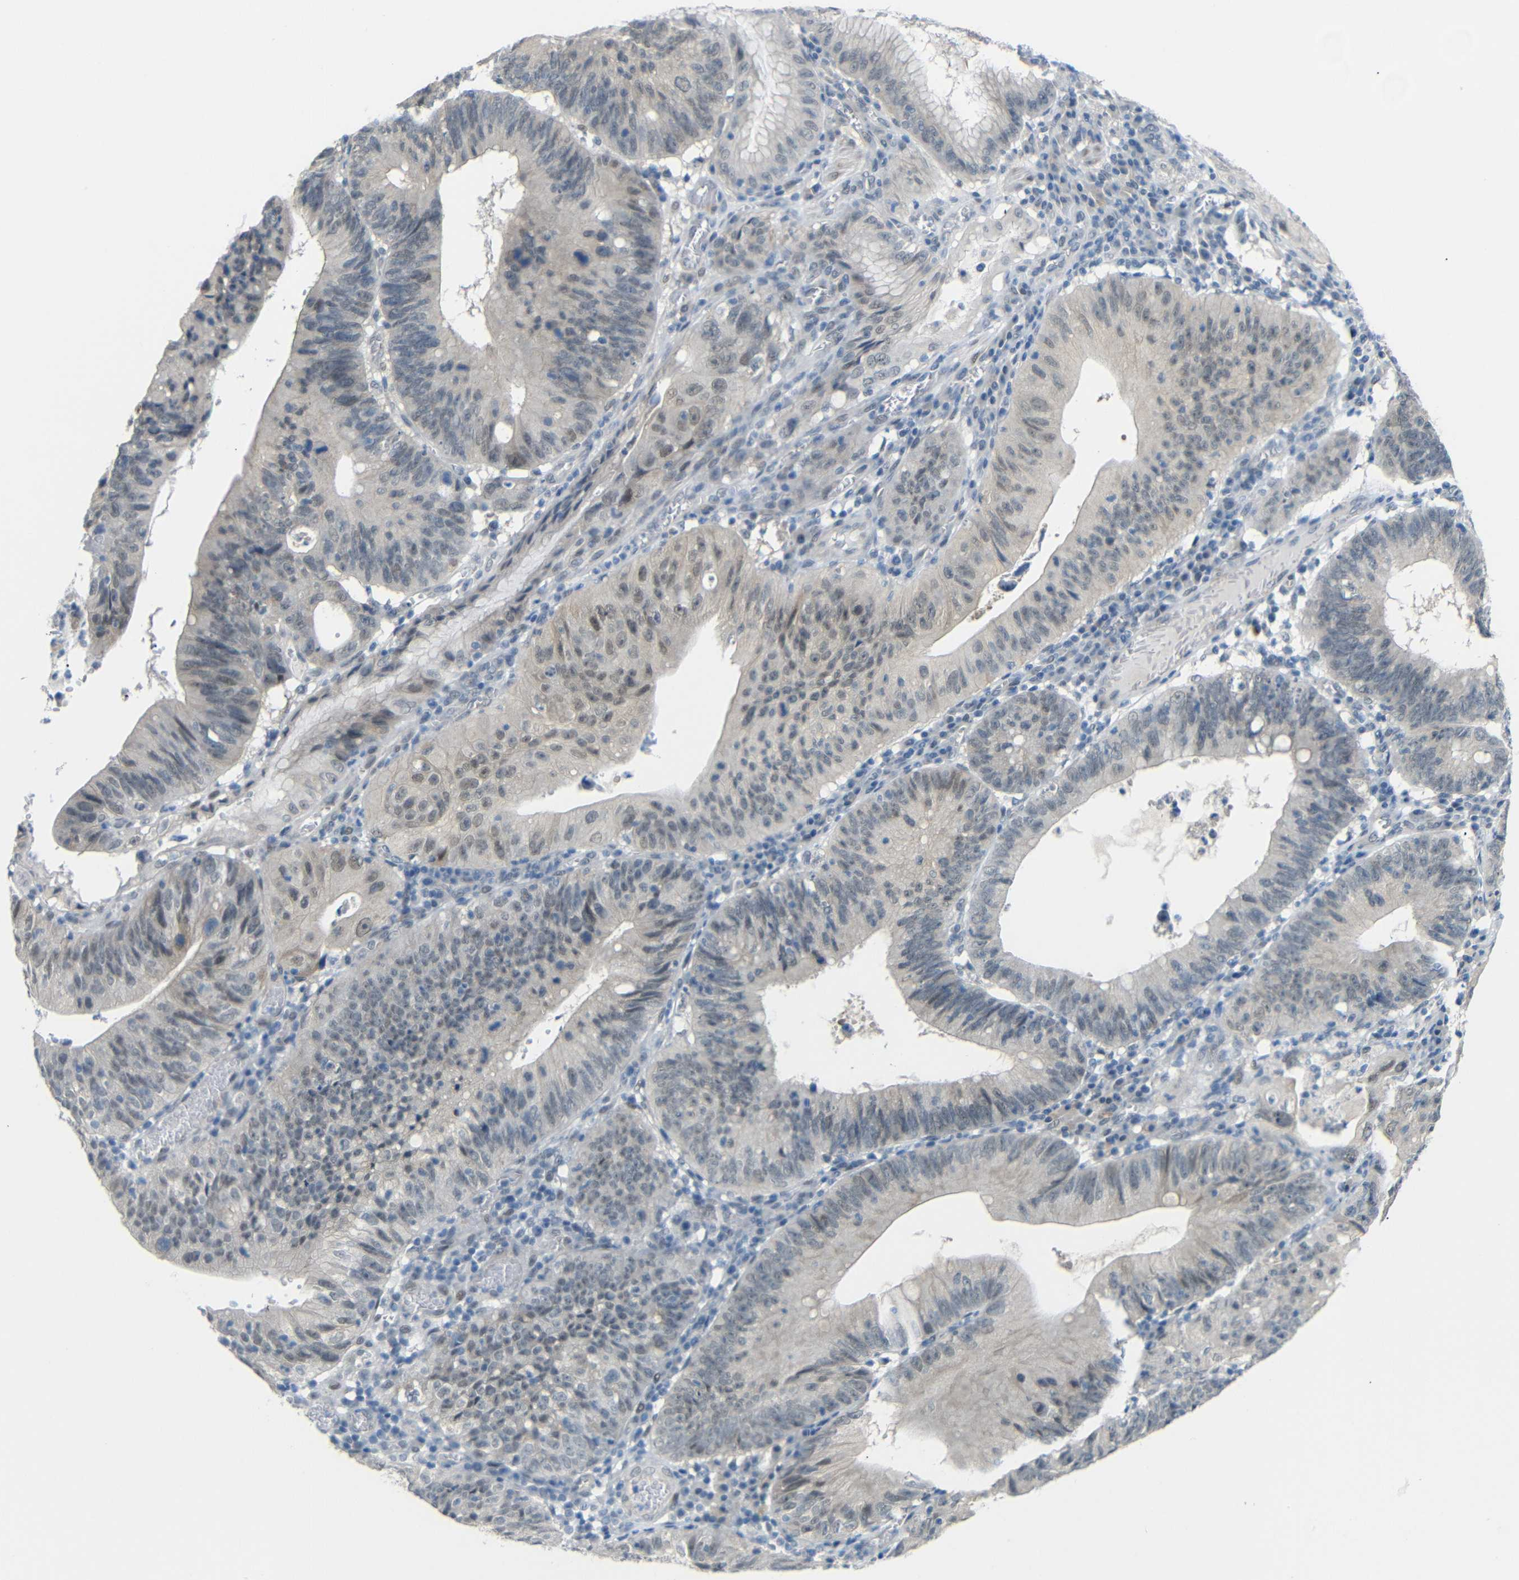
{"staining": {"intensity": "weak", "quantity": "<25%", "location": "nuclear"}, "tissue": "stomach cancer", "cell_type": "Tumor cells", "image_type": "cancer", "snomed": [{"axis": "morphology", "description": "Adenocarcinoma, NOS"}, {"axis": "topography", "description": "Stomach"}], "caption": "This photomicrograph is of stomach cancer (adenocarcinoma) stained with IHC to label a protein in brown with the nuclei are counter-stained blue. There is no positivity in tumor cells.", "gene": "GPR158", "patient": {"sex": "male", "age": 59}}